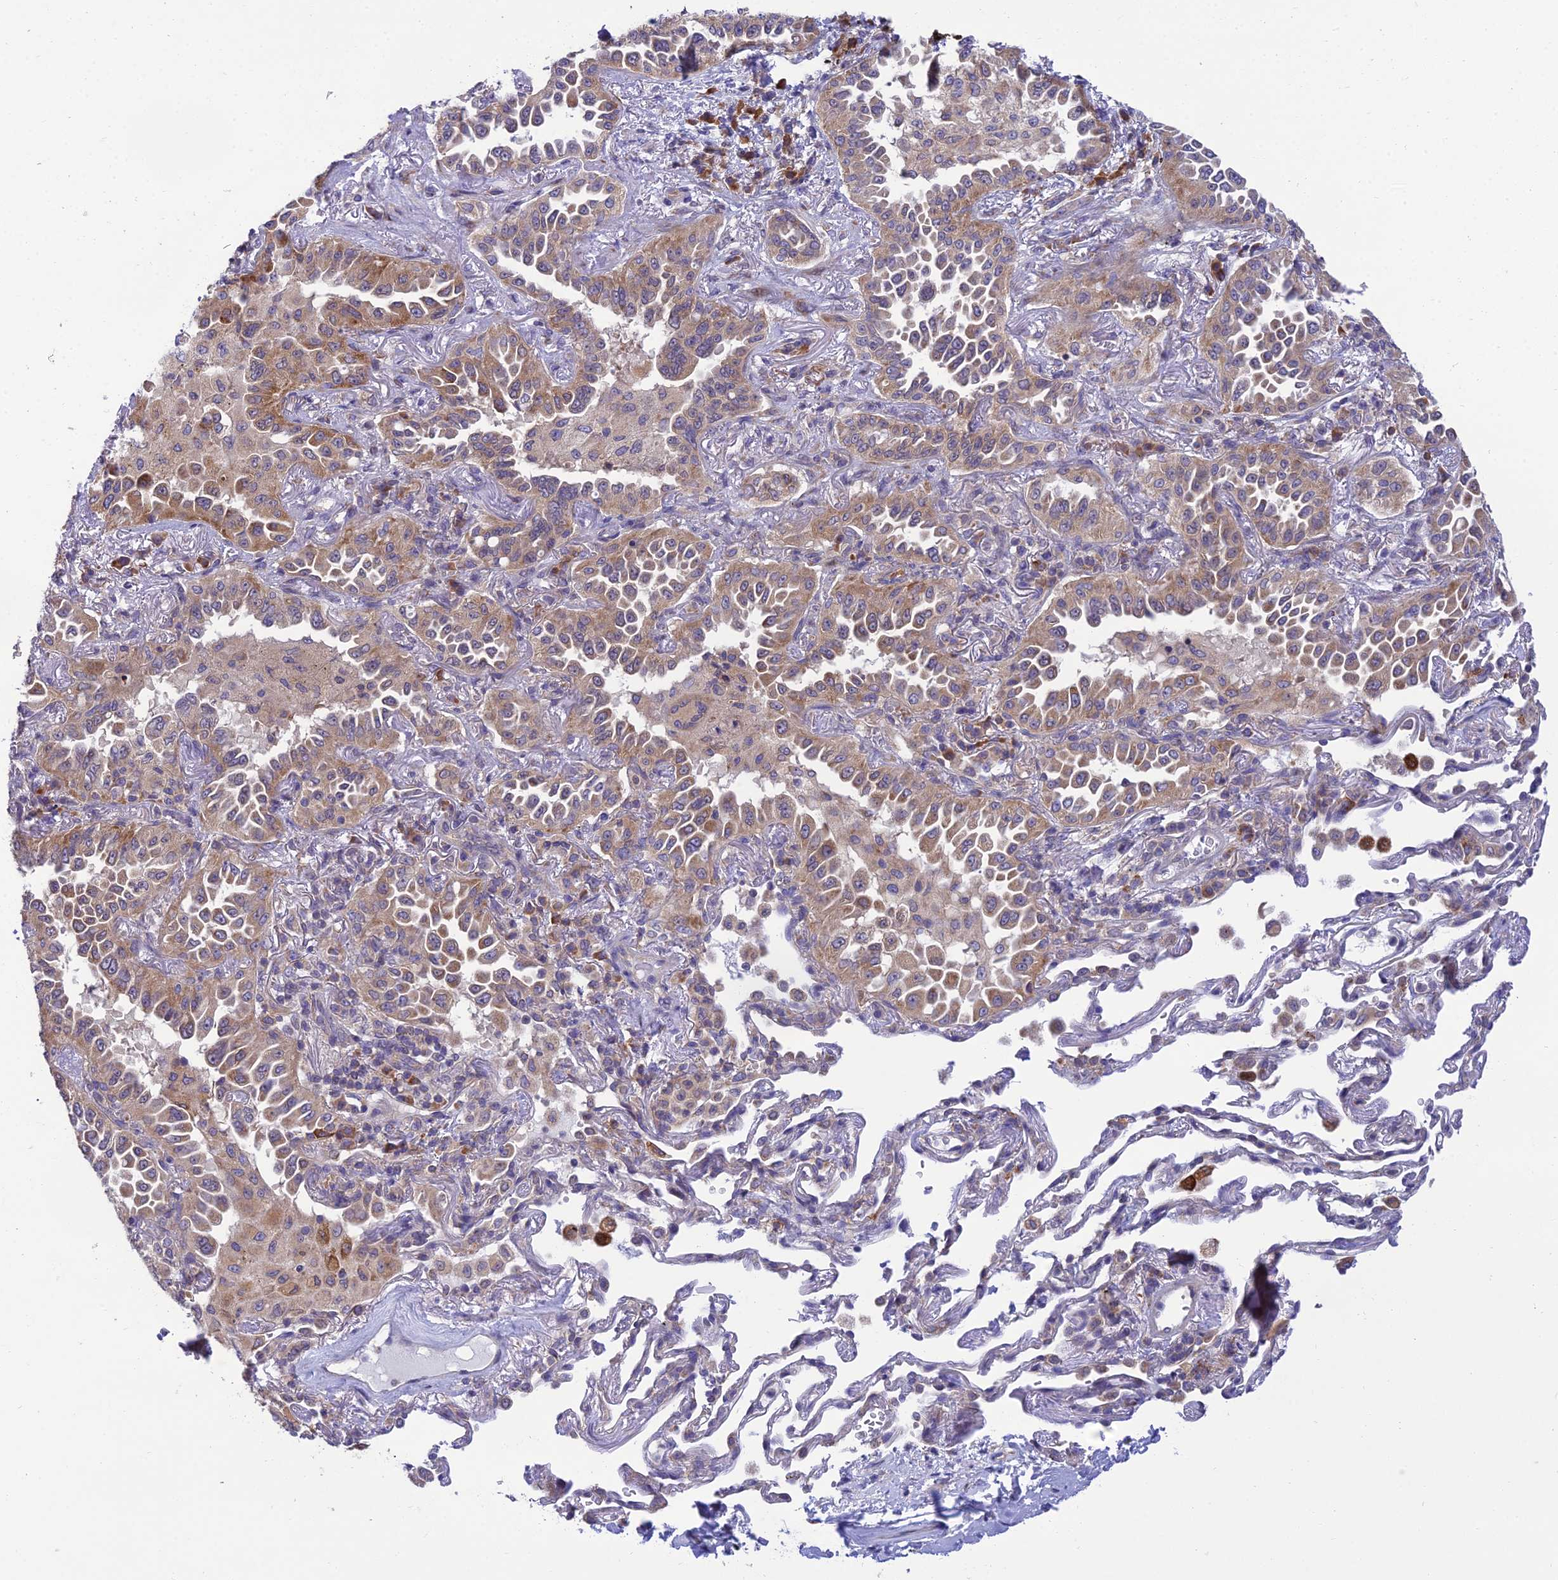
{"staining": {"intensity": "weak", "quantity": ">75%", "location": "cytoplasmic/membranous"}, "tissue": "lung cancer", "cell_type": "Tumor cells", "image_type": "cancer", "snomed": [{"axis": "morphology", "description": "Adenocarcinoma, NOS"}, {"axis": "topography", "description": "Lung"}], "caption": "Protein expression analysis of adenocarcinoma (lung) exhibits weak cytoplasmic/membranous expression in about >75% of tumor cells.", "gene": "CLCN7", "patient": {"sex": "female", "age": 69}}